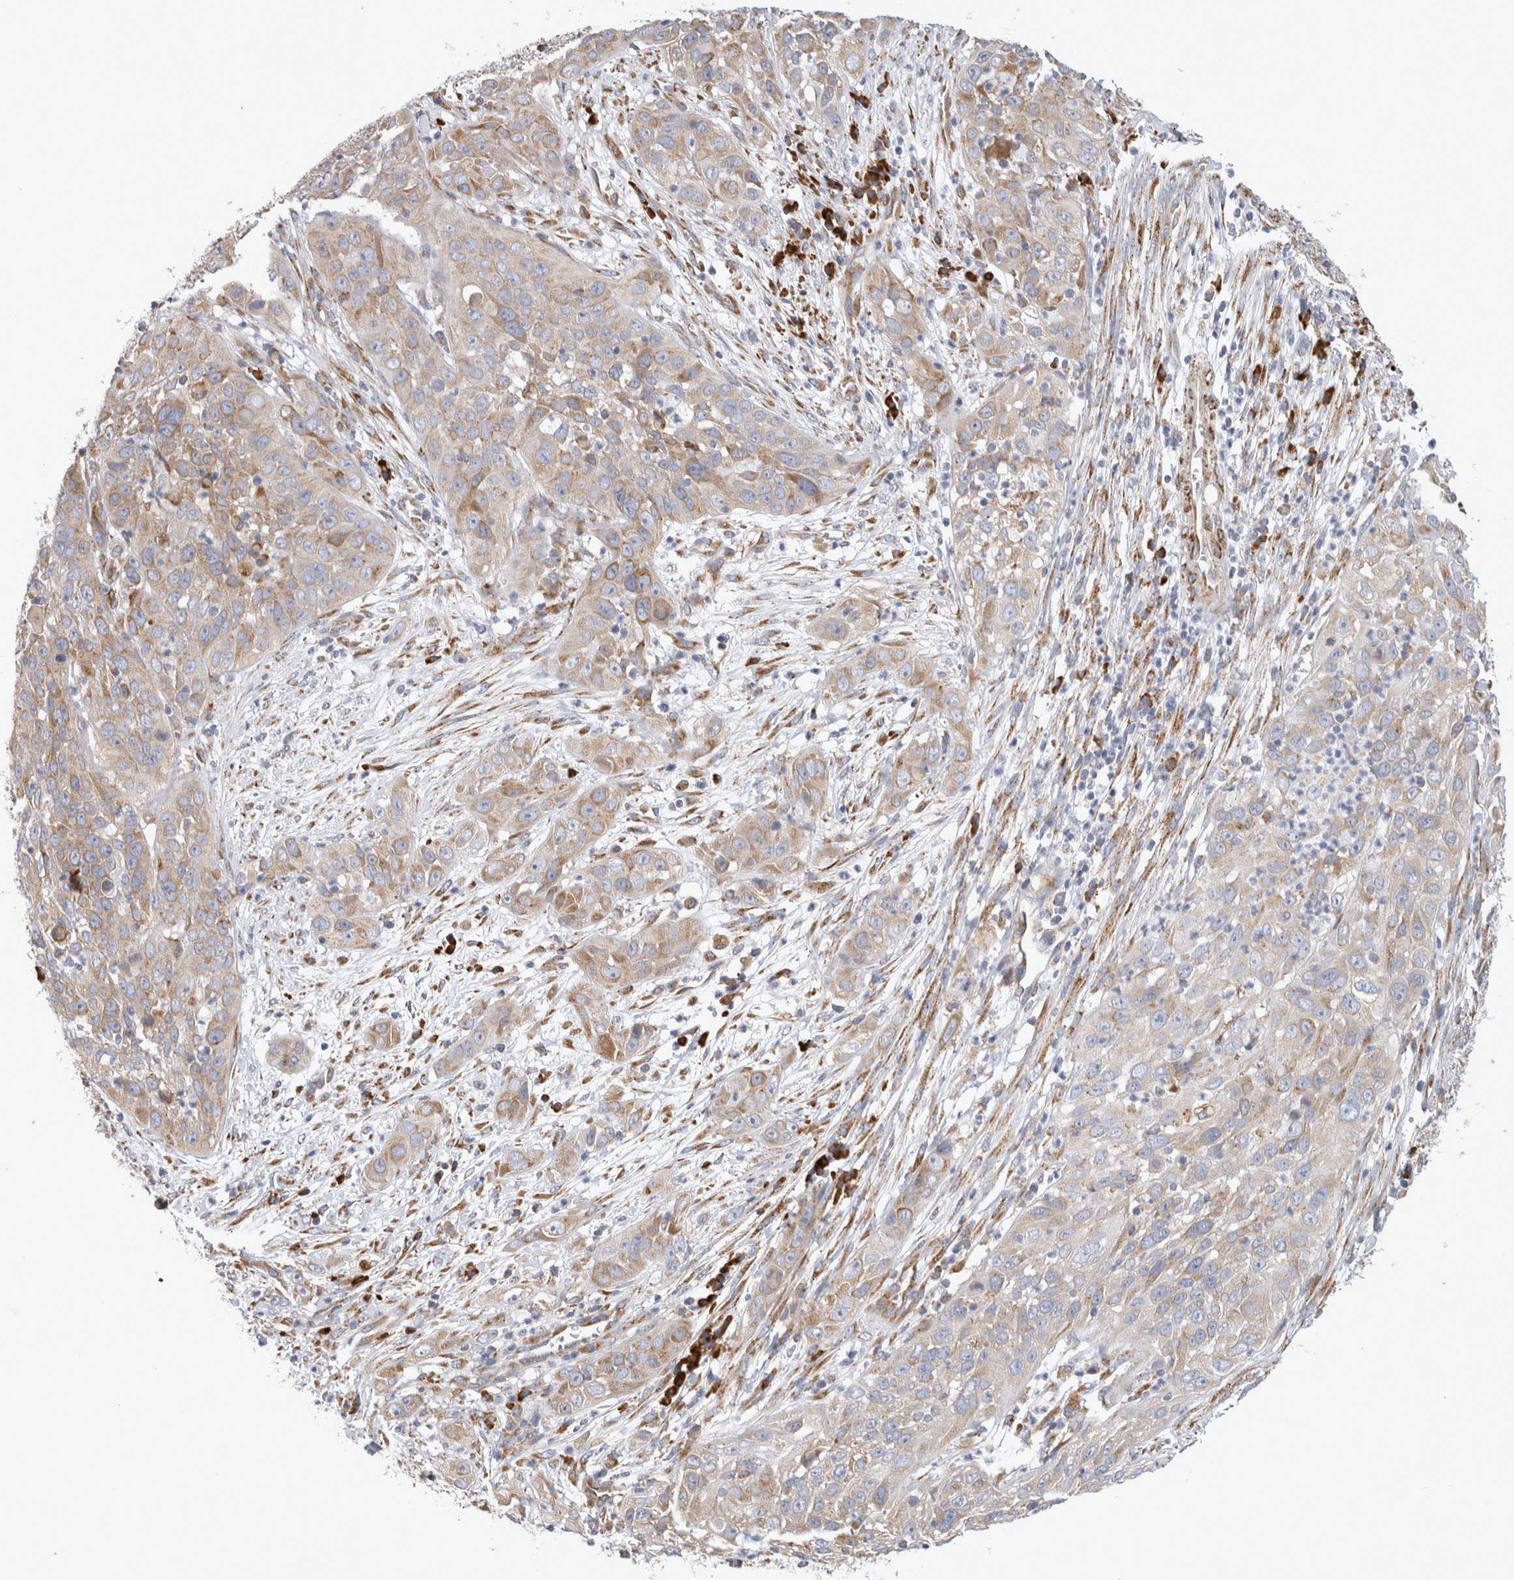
{"staining": {"intensity": "weak", "quantity": "25%-75%", "location": "cytoplasmic/membranous"}, "tissue": "cervical cancer", "cell_type": "Tumor cells", "image_type": "cancer", "snomed": [{"axis": "morphology", "description": "Squamous cell carcinoma, NOS"}, {"axis": "topography", "description": "Cervix"}], "caption": "Cervical cancer tissue exhibits weak cytoplasmic/membranous expression in about 25%-75% of tumor cells, visualized by immunohistochemistry.", "gene": "RPN2", "patient": {"sex": "female", "age": 32}}